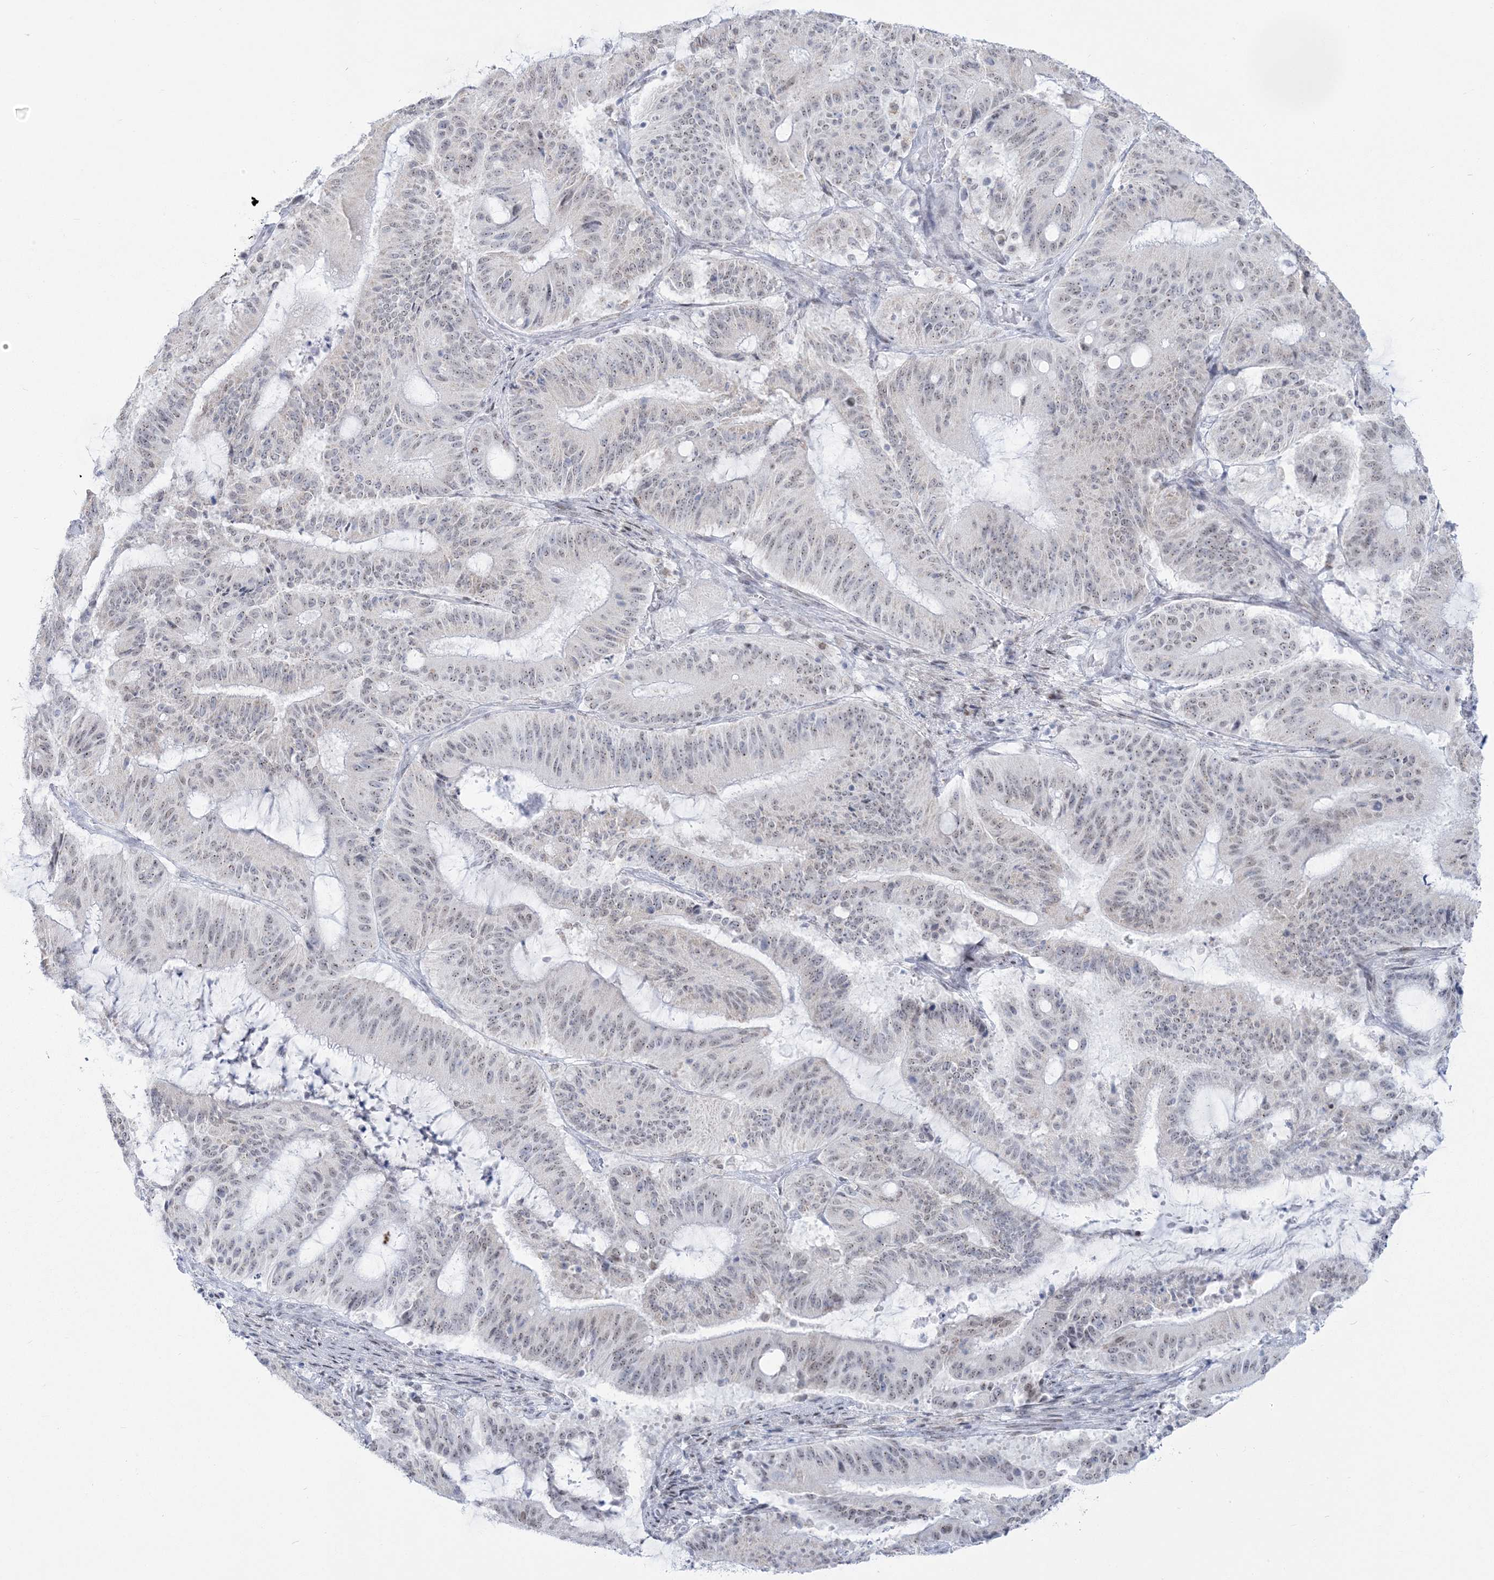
{"staining": {"intensity": "weak", "quantity": "25%-75%", "location": "nuclear"}, "tissue": "liver cancer", "cell_type": "Tumor cells", "image_type": "cancer", "snomed": [{"axis": "morphology", "description": "Normal tissue, NOS"}, {"axis": "morphology", "description": "Cholangiocarcinoma"}, {"axis": "topography", "description": "Liver"}, {"axis": "topography", "description": "Peripheral nerve tissue"}], "caption": "A brown stain highlights weak nuclear positivity of a protein in human liver cholangiocarcinoma tumor cells.", "gene": "ZNF843", "patient": {"sex": "female", "age": 73}}